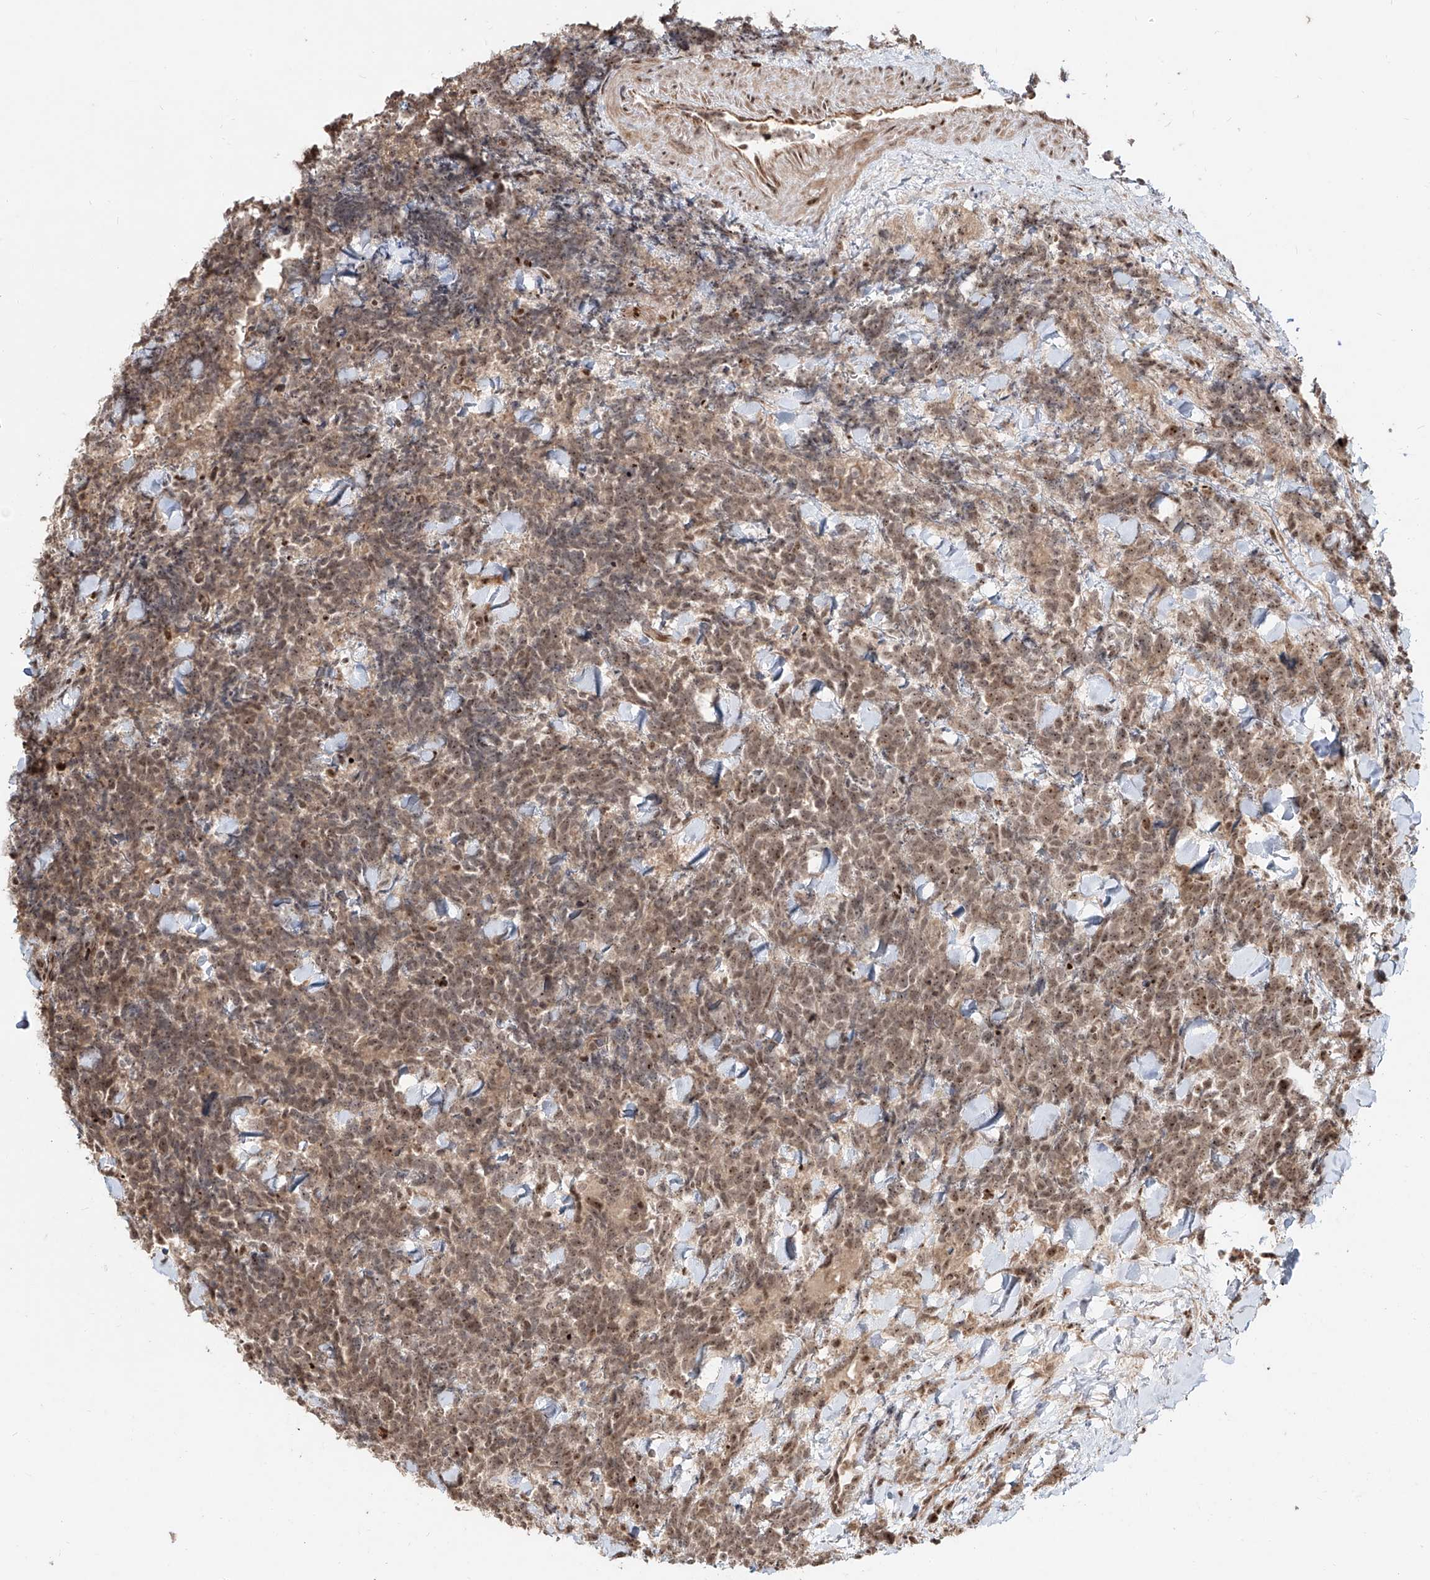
{"staining": {"intensity": "weak", "quantity": ">75%", "location": "nuclear"}, "tissue": "urothelial cancer", "cell_type": "Tumor cells", "image_type": "cancer", "snomed": [{"axis": "morphology", "description": "Urothelial carcinoma, High grade"}, {"axis": "topography", "description": "Urinary bladder"}], "caption": "A histopathology image showing weak nuclear expression in approximately >75% of tumor cells in urothelial carcinoma (high-grade), as visualized by brown immunohistochemical staining.", "gene": "ZNF710", "patient": {"sex": "female", "age": 82}}